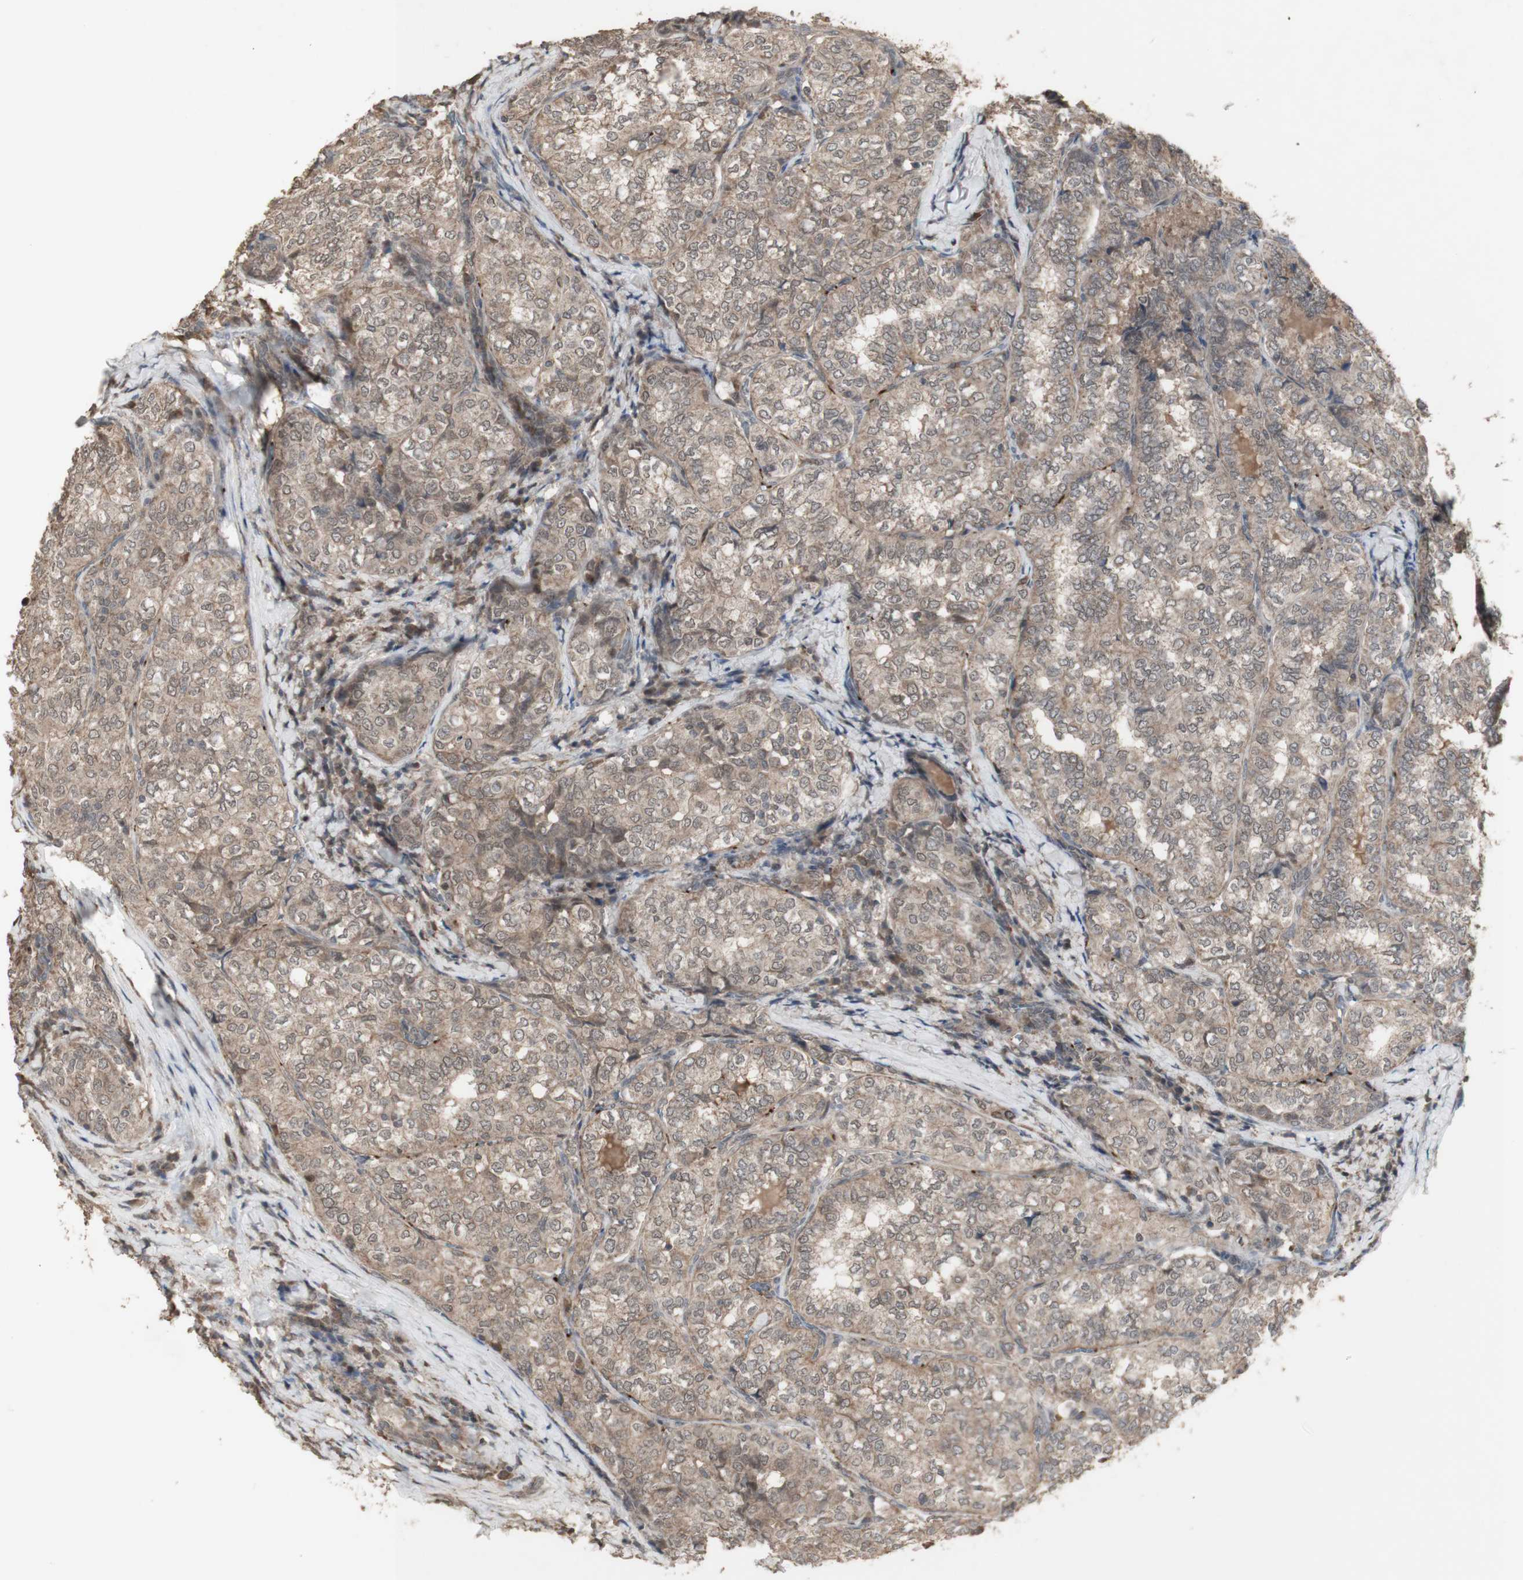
{"staining": {"intensity": "moderate", "quantity": ">75%", "location": "cytoplasmic/membranous,nuclear"}, "tissue": "thyroid cancer", "cell_type": "Tumor cells", "image_type": "cancer", "snomed": [{"axis": "morphology", "description": "Normal tissue, NOS"}, {"axis": "morphology", "description": "Papillary adenocarcinoma, NOS"}, {"axis": "topography", "description": "Thyroid gland"}], "caption": "Moderate cytoplasmic/membranous and nuclear protein staining is appreciated in about >75% of tumor cells in thyroid cancer (papillary adenocarcinoma).", "gene": "ALOX12", "patient": {"sex": "female", "age": 30}}